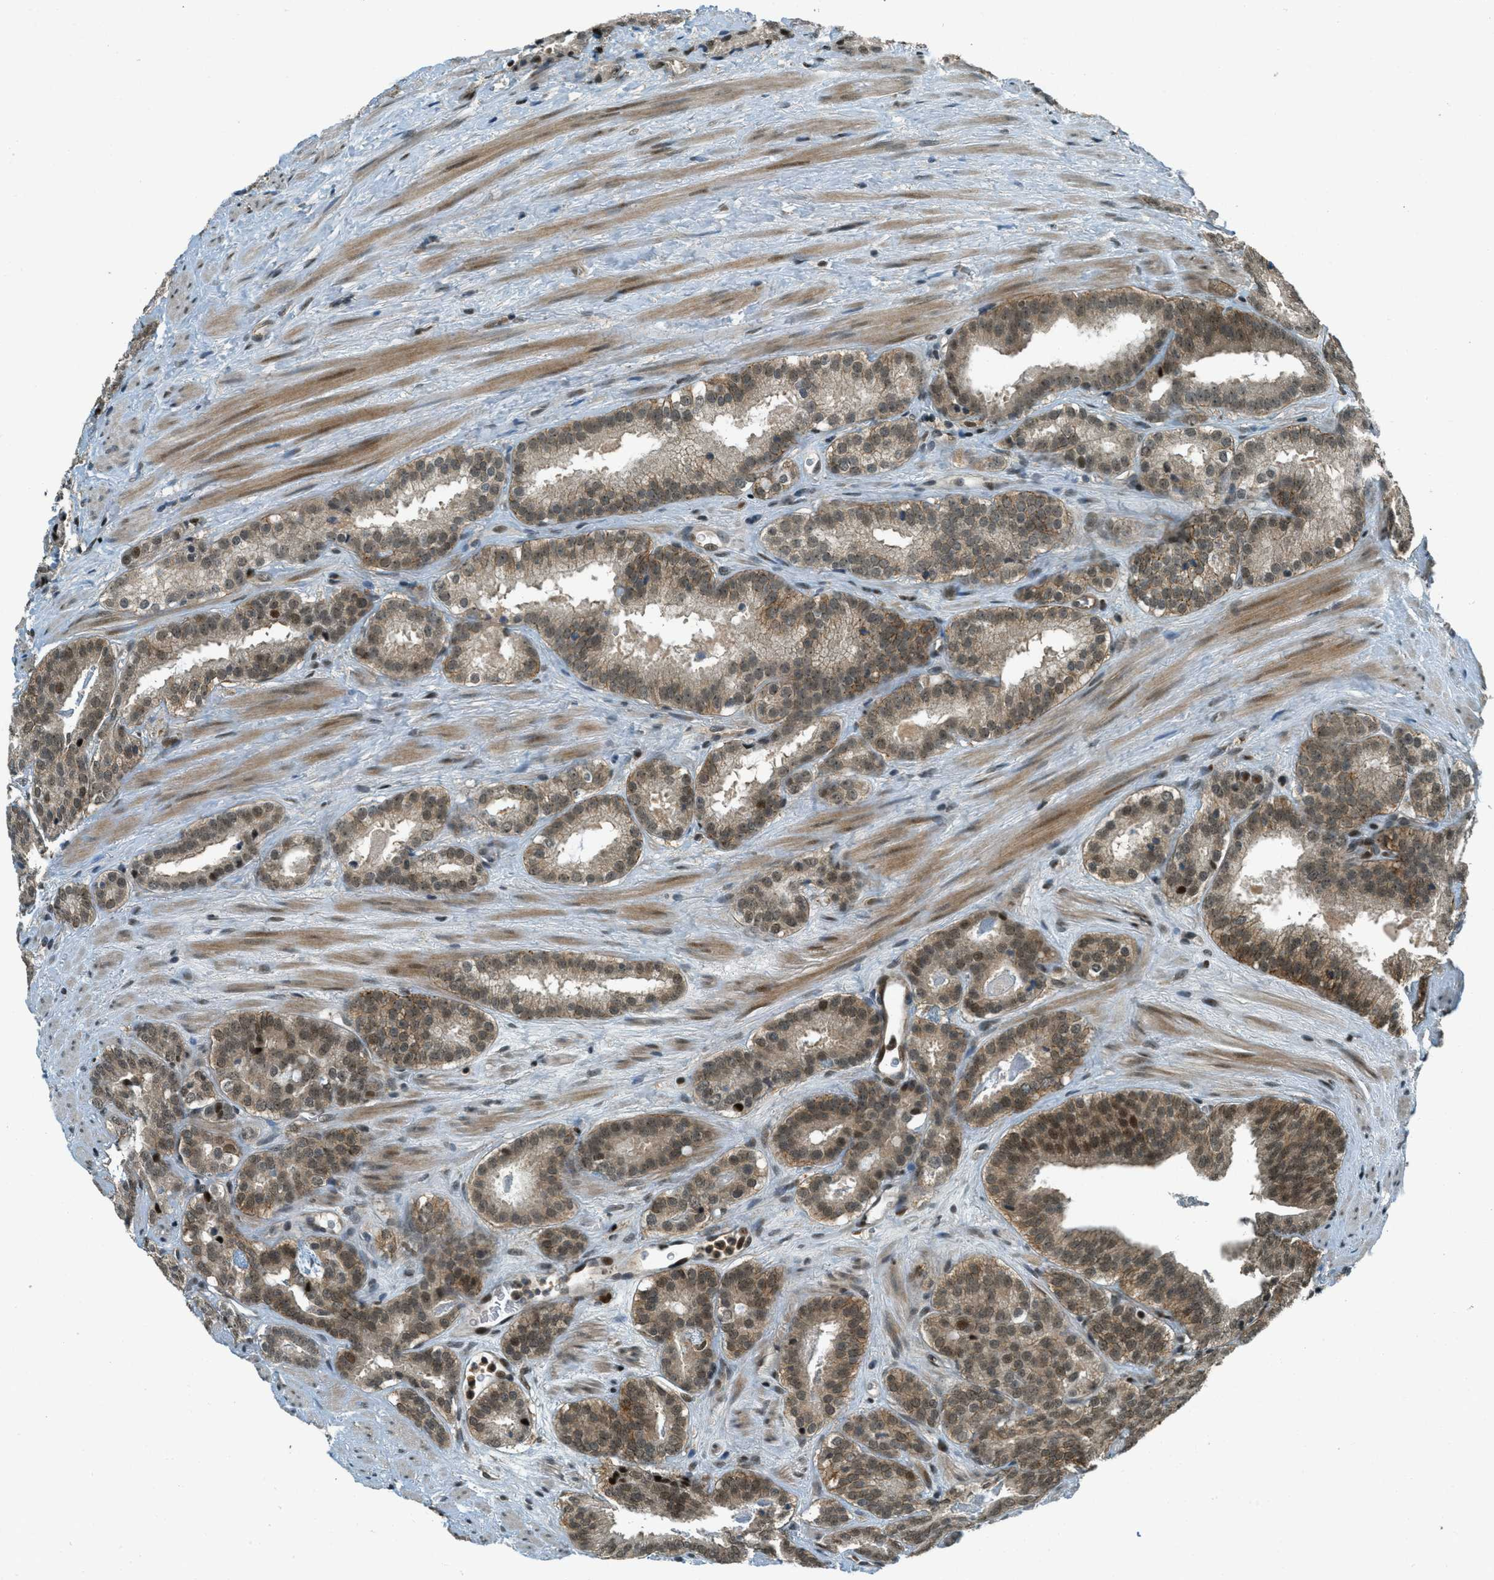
{"staining": {"intensity": "moderate", "quantity": ">75%", "location": "cytoplasmic/membranous,nuclear"}, "tissue": "prostate cancer", "cell_type": "Tumor cells", "image_type": "cancer", "snomed": [{"axis": "morphology", "description": "Adenocarcinoma, Low grade"}, {"axis": "topography", "description": "Prostate"}], "caption": "The immunohistochemical stain shows moderate cytoplasmic/membranous and nuclear staining in tumor cells of low-grade adenocarcinoma (prostate) tissue. The staining is performed using DAB brown chromogen to label protein expression. The nuclei are counter-stained blue using hematoxylin.", "gene": "FOXM1", "patient": {"sex": "male", "age": 69}}